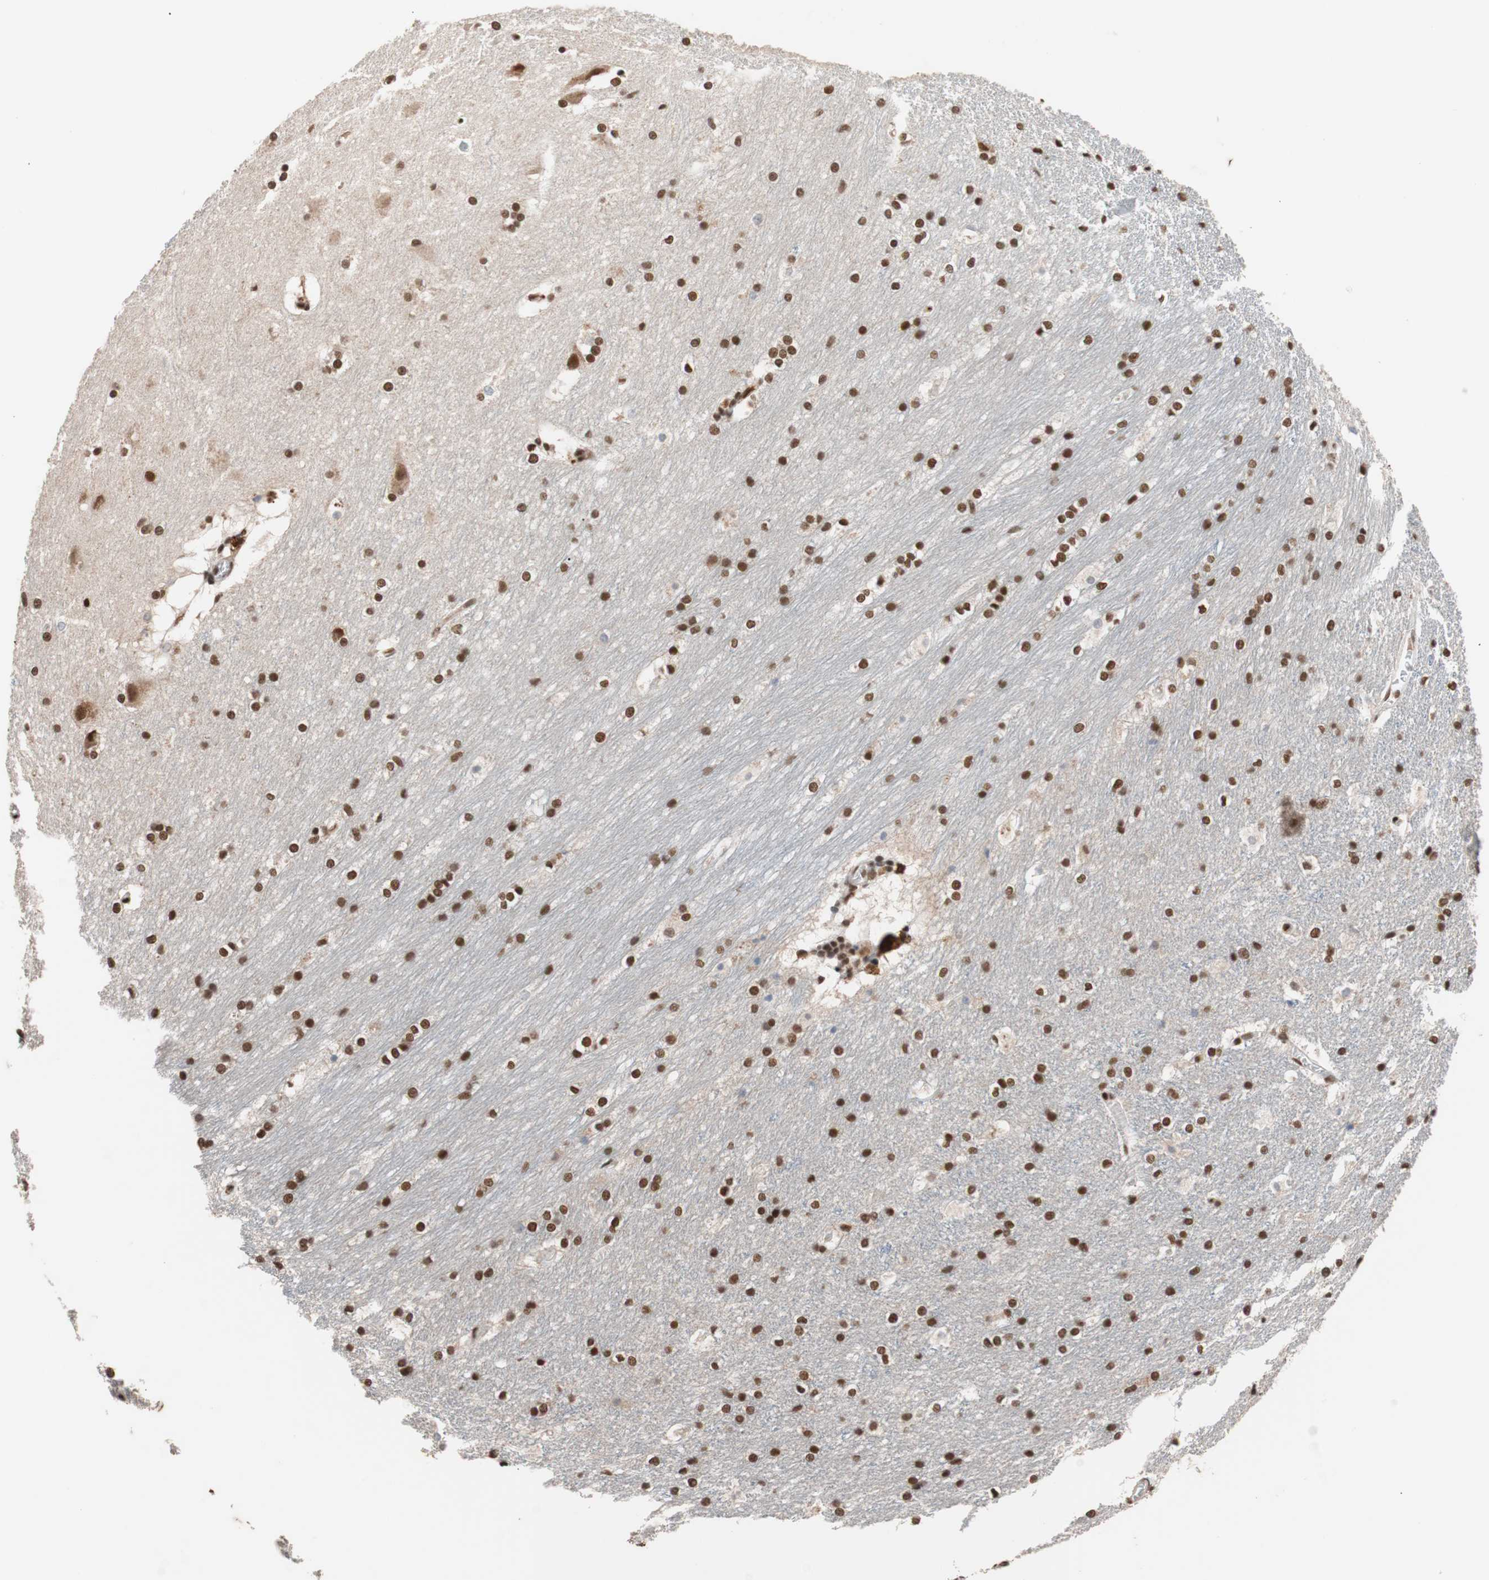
{"staining": {"intensity": "strong", "quantity": ">75%", "location": "nuclear"}, "tissue": "hippocampus", "cell_type": "Glial cells", "image_type": "normal", "snomed": [{"axis": "morphology", "description": "Normal tissue, NOS"}, {"axis": "topography", "description": "Hippocampus"}], "caption": "IHC of unremarkable hippocampus displays high levels of strong nuclear positivity in approximately >75% of glial cells.", "gene": "CHAMP1", "patient": {"sex": "female", "age": 19}}